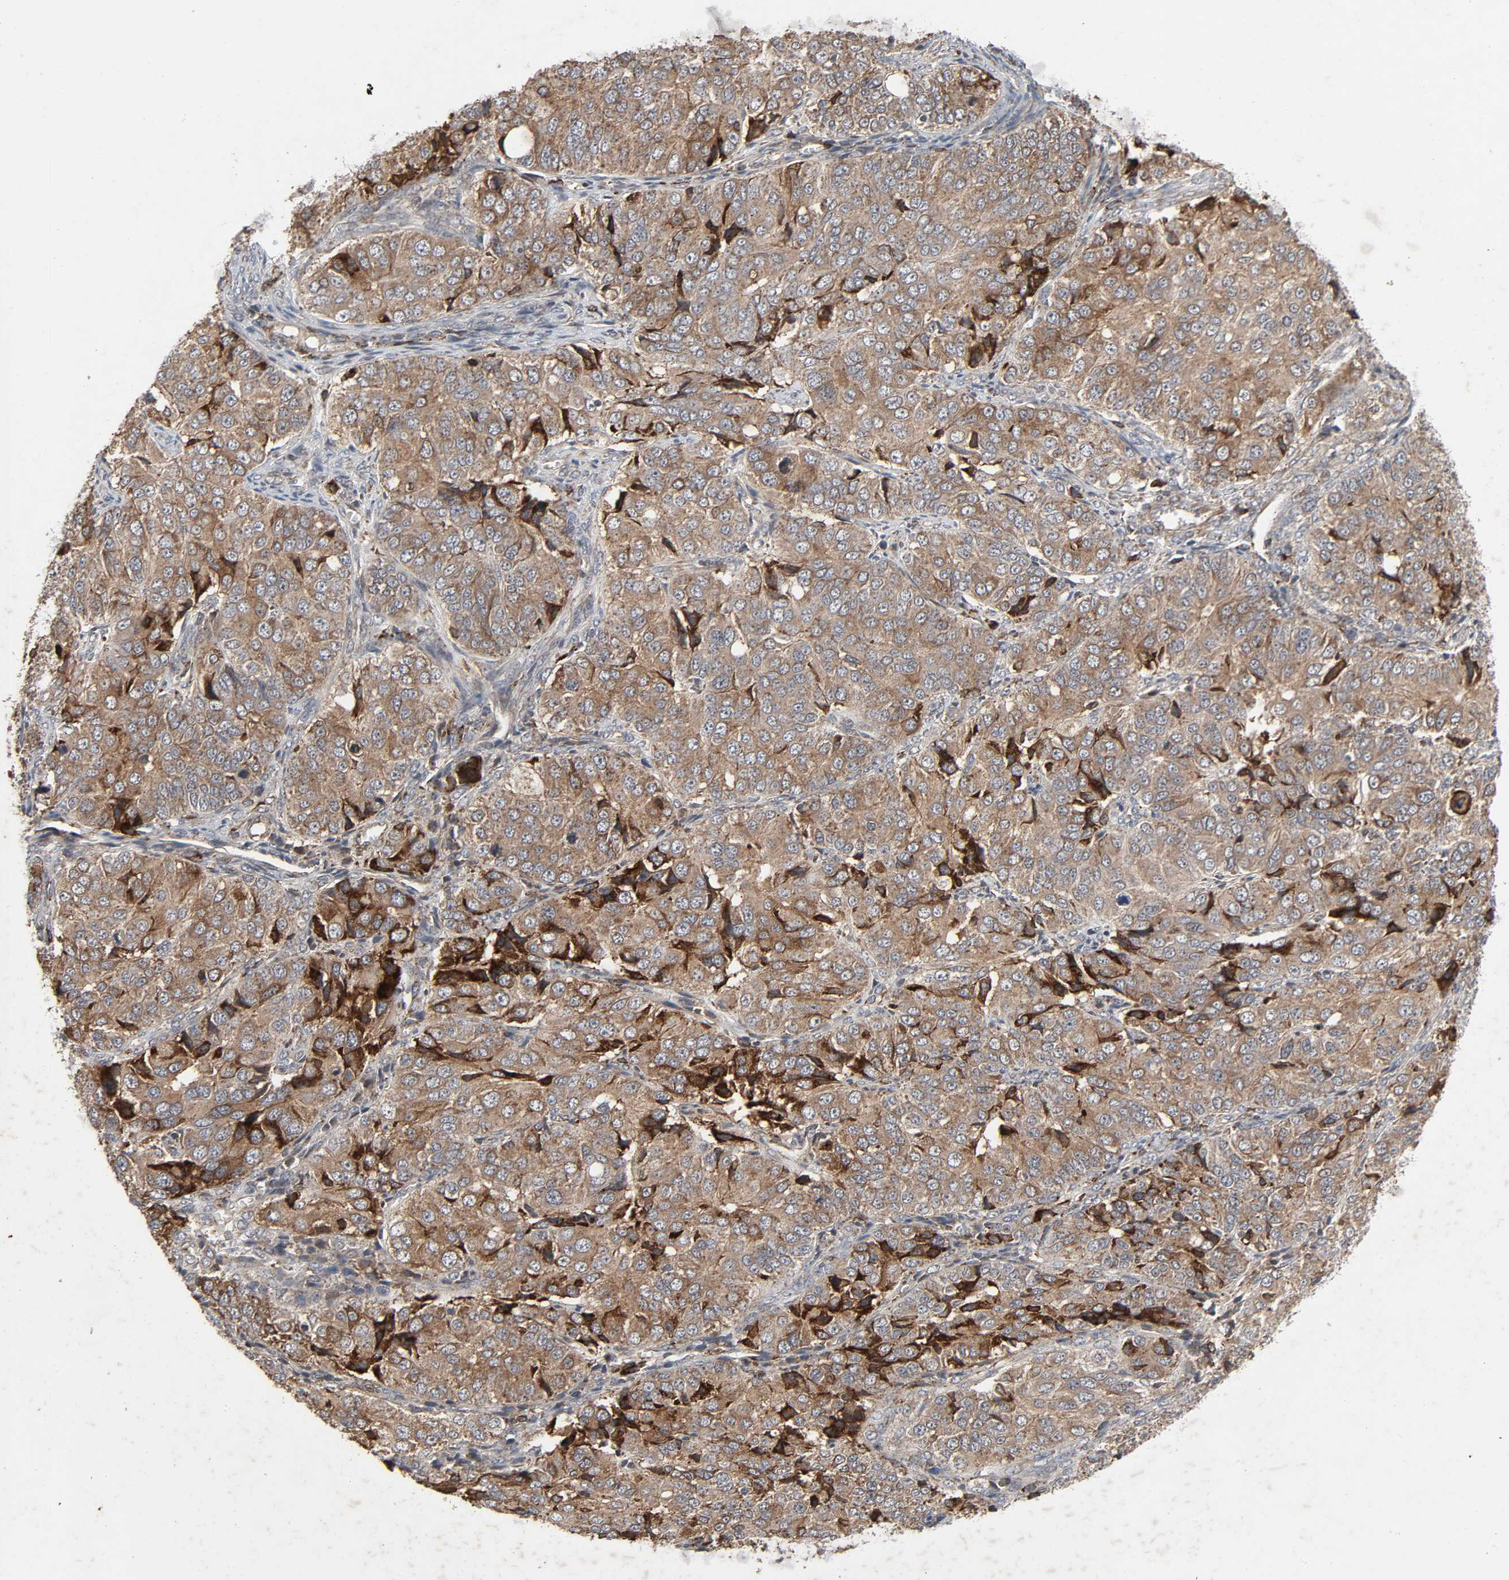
{"staining": {"intensity": "strong", "quantity": "<25%", "location": "cytoplasmic/membranous"}, "tissue": "ovarian cancer", "cell_type": "Tumor cells", "image_type": "cancer", "snomed": [{"axis": "morphology", "description": "Carcinoma, endometroid"}, {"axis": "topography", "description": "Ovary"}], "caption": "The immunohistochemical stain labels strong cytoplasmic/membranous expression in tumor cells of ovarian cancer tissue.", "gene": "ADCY4", "patient": {"sex": "female", "age": 51}}